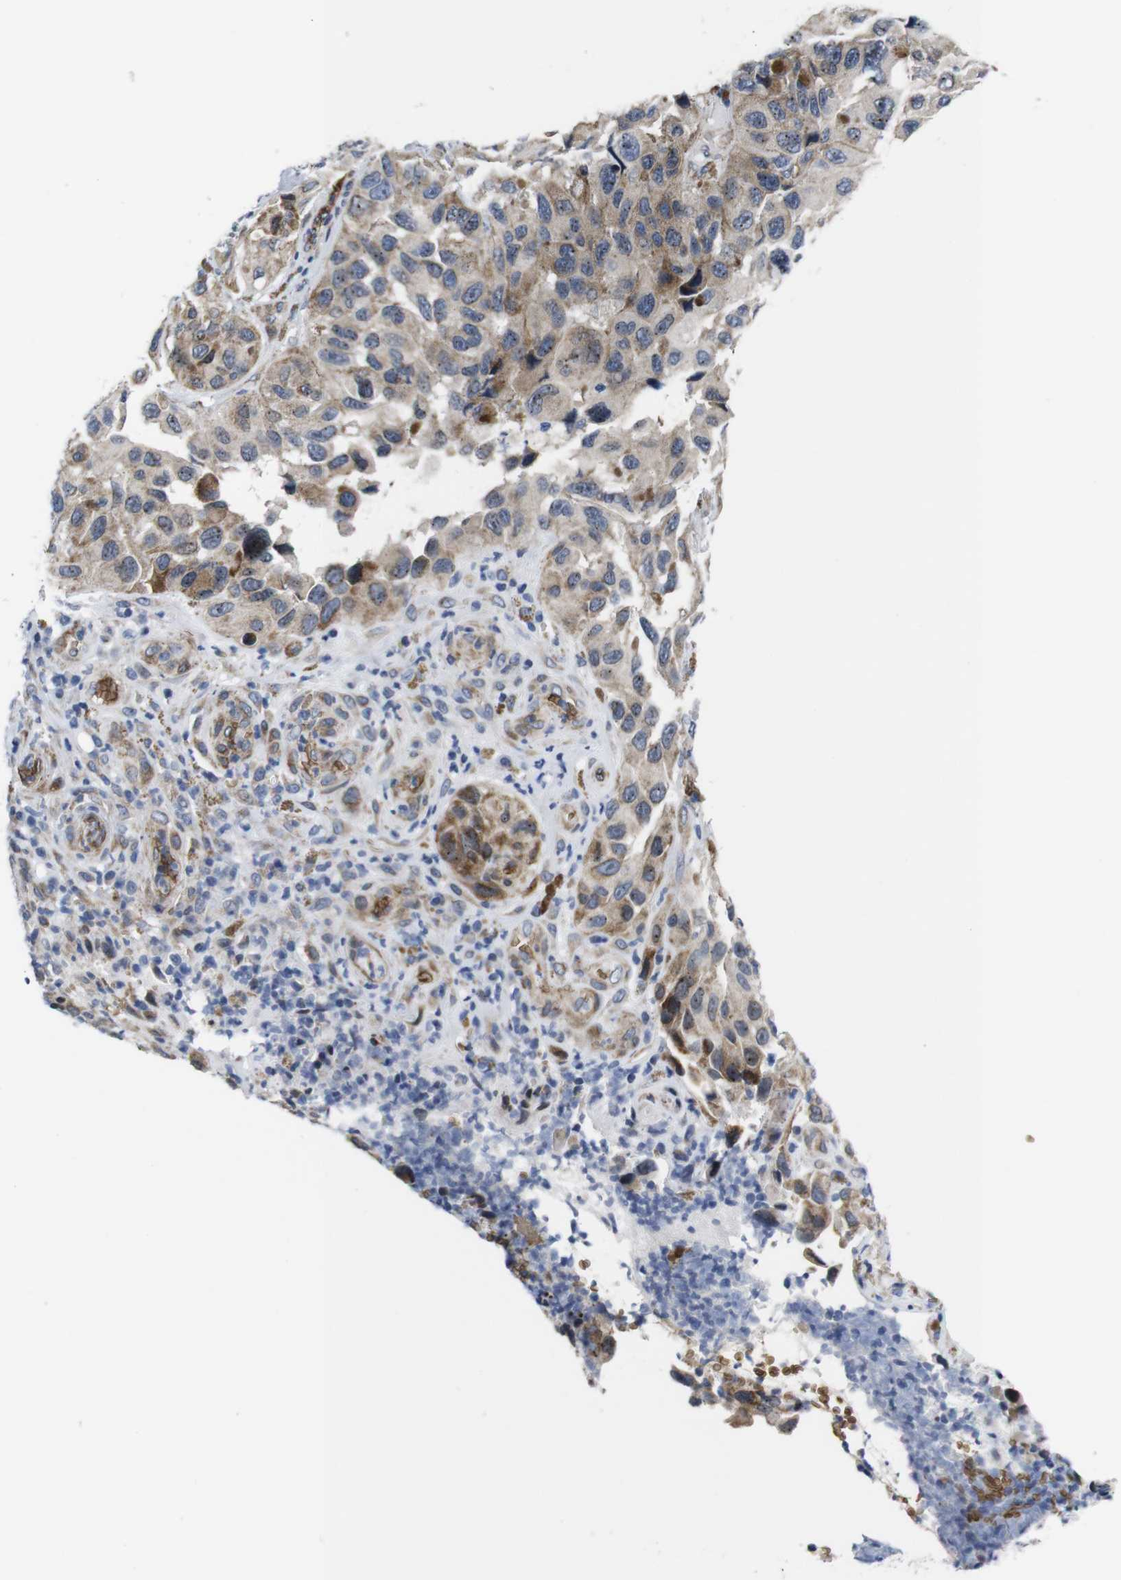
{"staining": {"intensity": "weak", "quantity": "25%-75%", "location": "cytoplasmic/membranous"}, "tissue": "melanoma", "cell_type": "Tumor cells", "image_type": "cancer", "snomed": [{"axis": "morphology", "description": "Malignant melanoma, NOS"}, {"axis": "topography", "description": "Skin"}], "caption": "An image of melanoma stained for a protein shows weak cytoplasmic/membranous brown staining in tumor cells. The staining was performed using DAB, with brown indicating positive protein expression. Nuclei are stained blue with hematoxylin.", "gene": "SOCS3", "patient": {"sex": "female", "age": 73}}